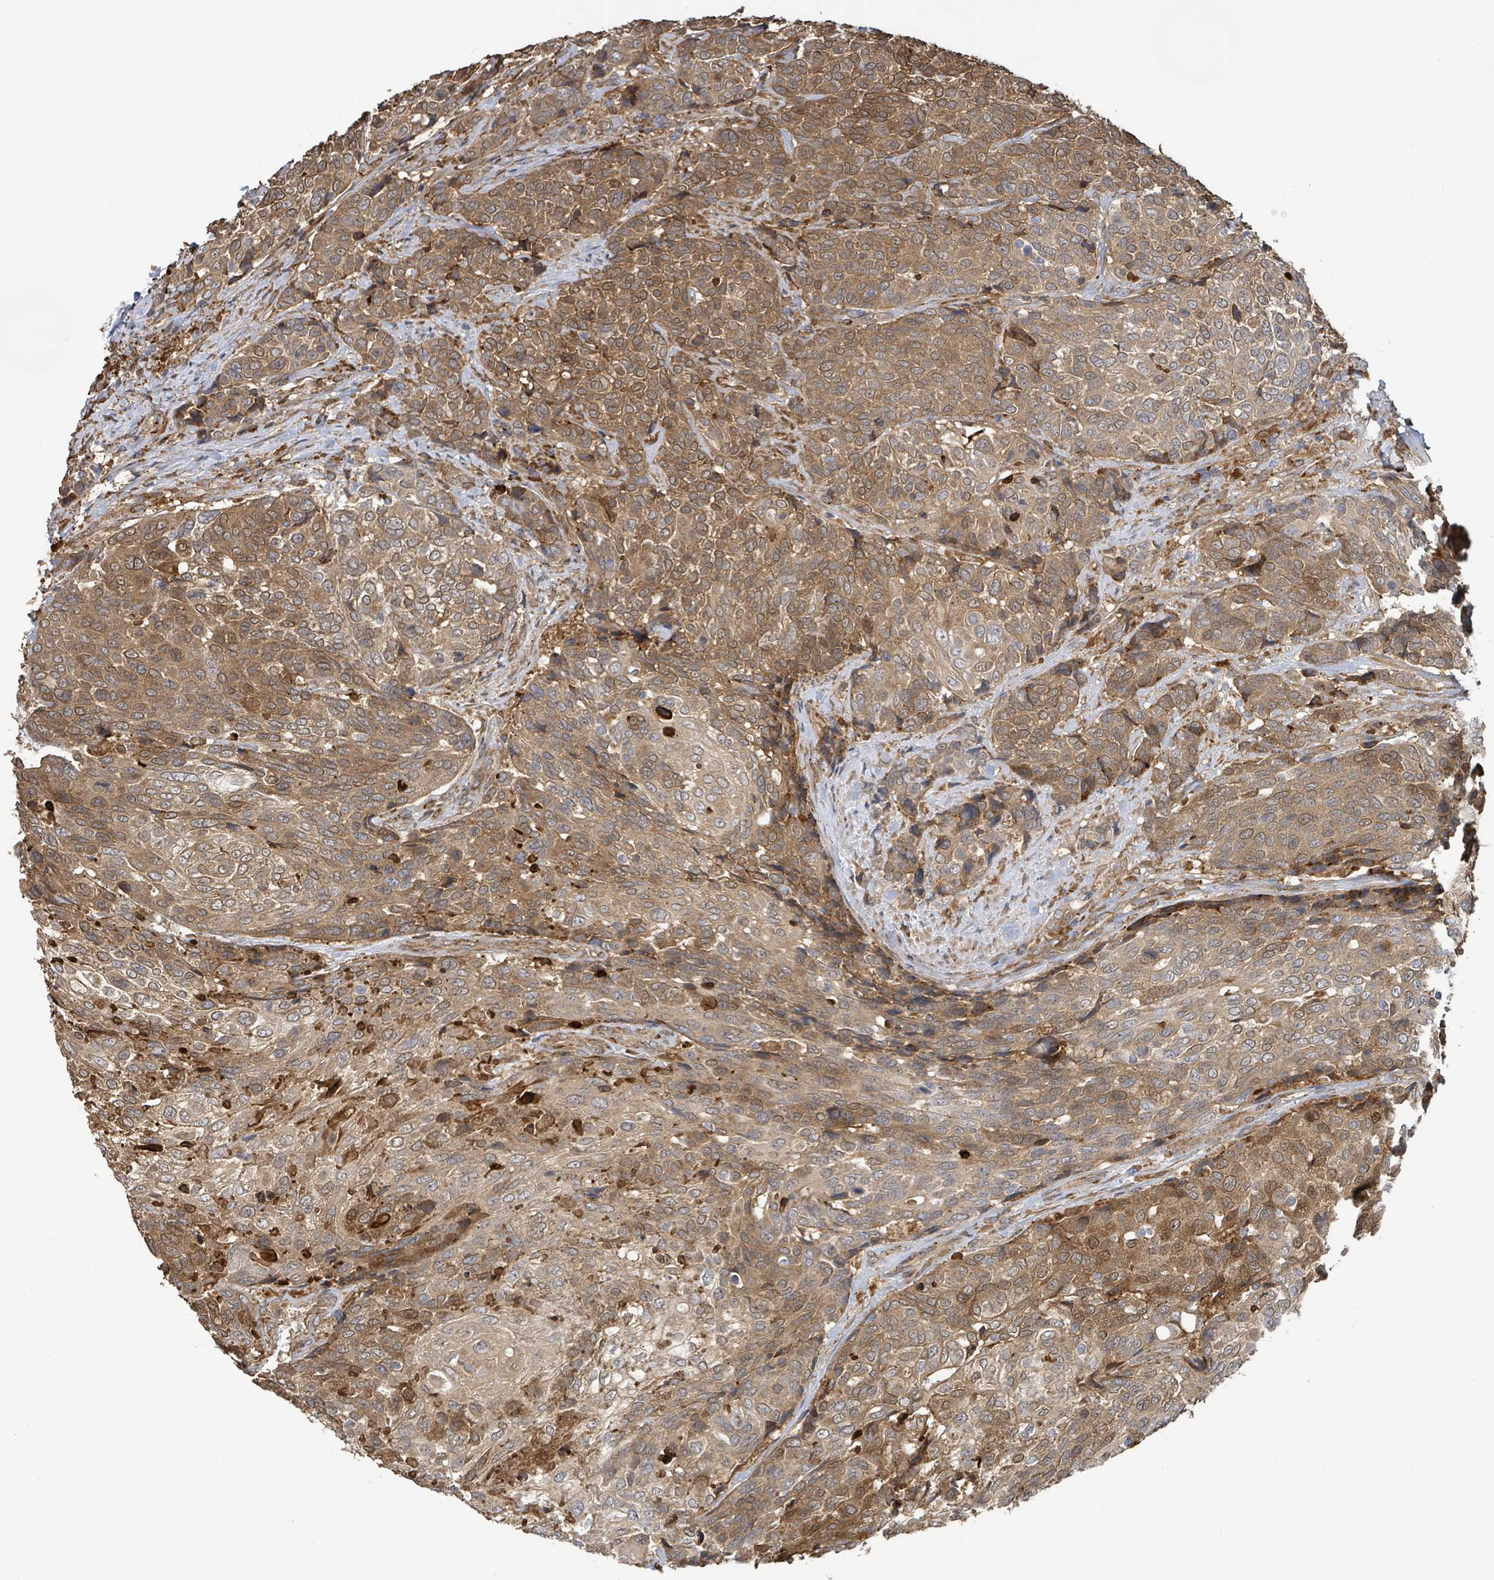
{"staining": {"intensity": "moderate", "quantity": ">75%", "location": "cytoplasmic/membranous"}, "tissue": "urothelial cancer", "cell_type": "Tumor cells", "image_type": "cancer", "snomed": [{"axis": "morphology", "description": "Urothelial carcinoma, High grade"}, {"axis": "topography", "description": "Urinary bladder"}], "caption": "High-grade urothelial carcinoma stained with IHC shows moderate cytoplasmic/membranous staining in approximately >75% of tumor cells.", "gene": "ARPIN", "patient": {"sex": "female", "age": 70}}